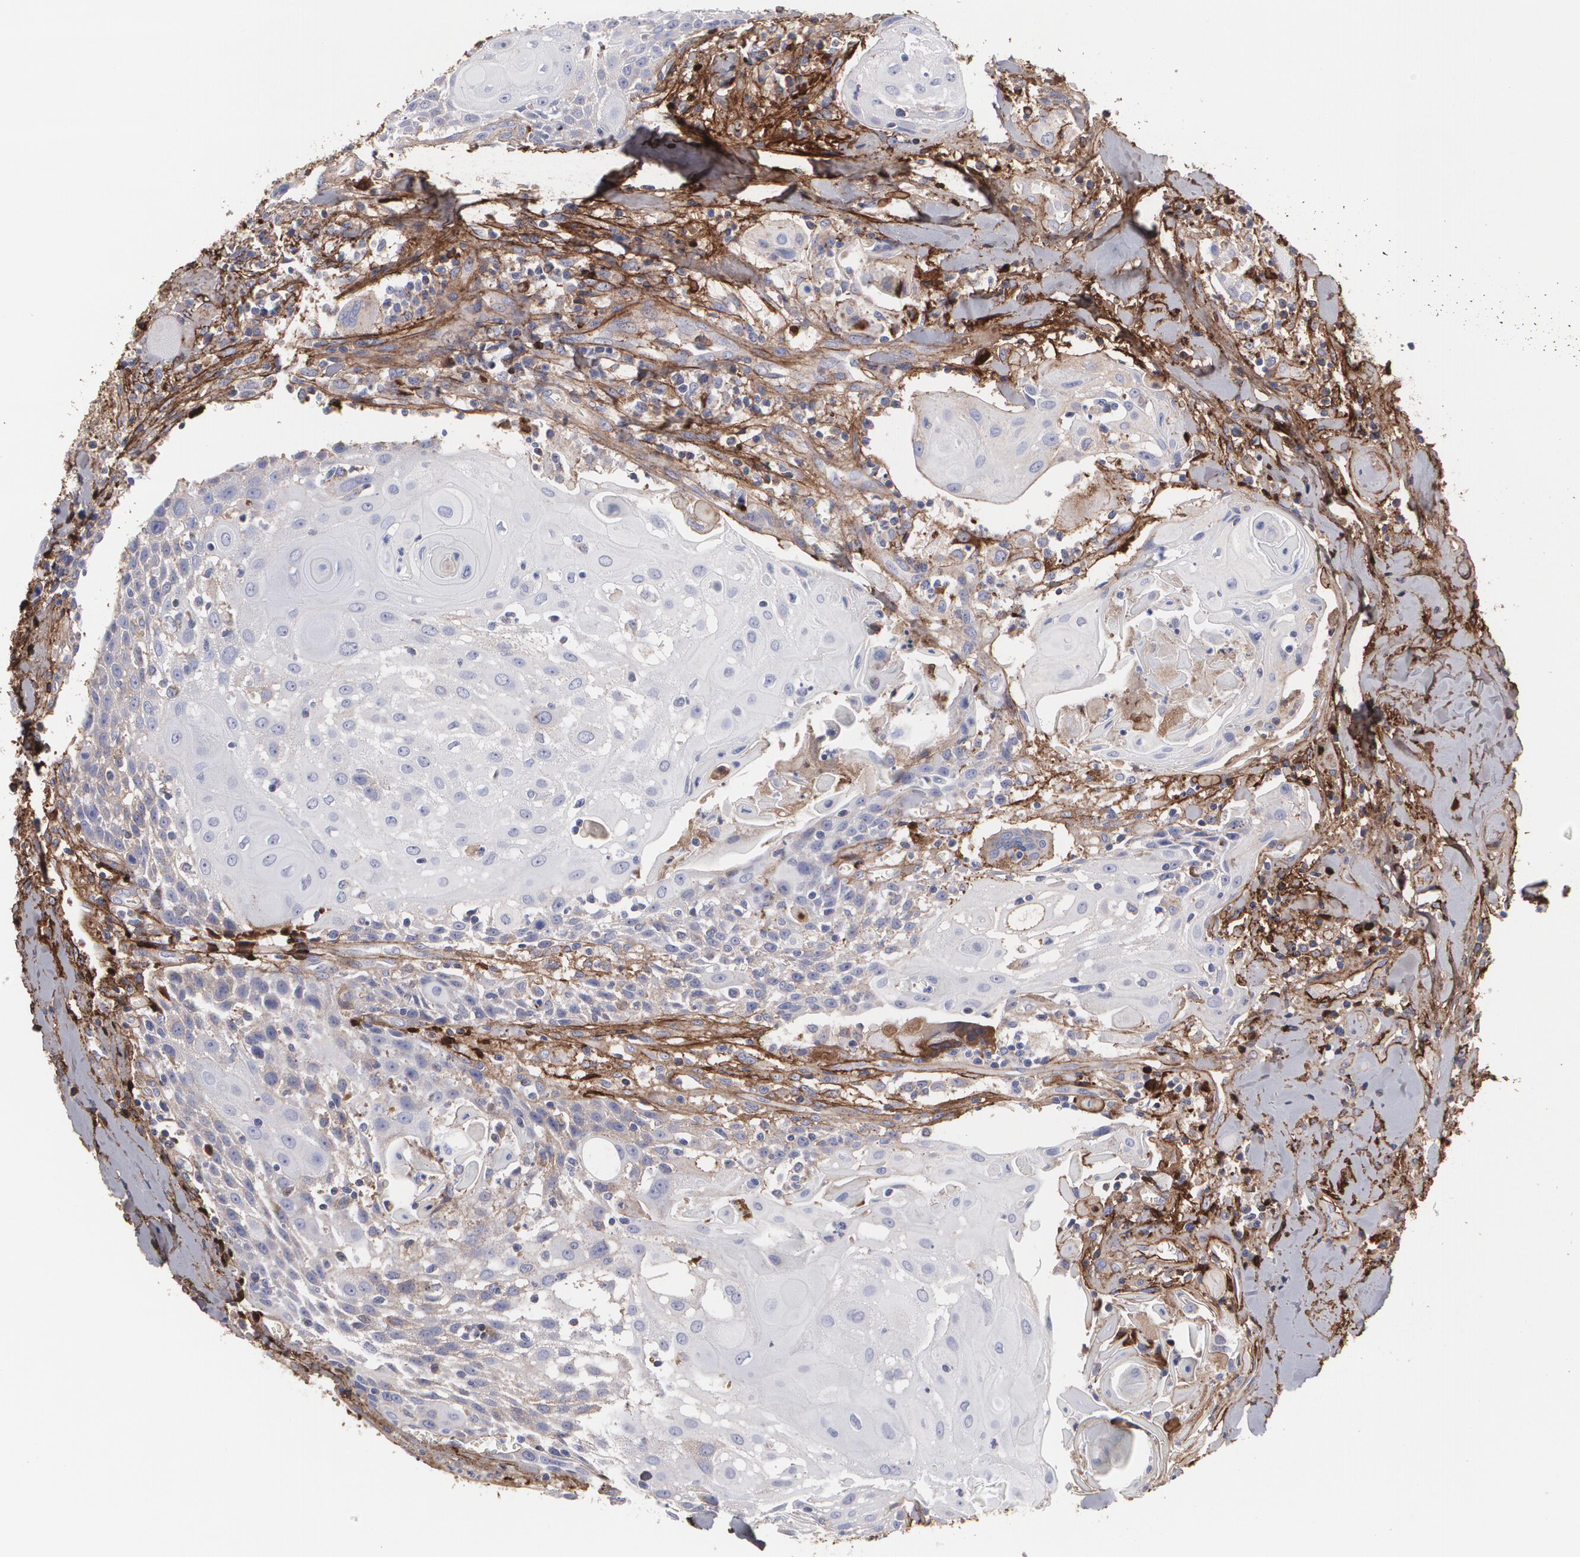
{"staining": {"intensity": "weak", "quantity": "<25%", "location": "cytoplasmic/membranous"}, "tissue": "head and neck cancer", "cell_type": "Tumor cells", "image_type": "cancer", "snomed": [{"axis": "morphology", "description": "Squamous cell carcinoma, NOS"}, {"axis": "topography", "description": "Oral tissue"}, {"axis": "topography", "description": "Head-Neck"}], "caption": "This is a micrograph of IHC staining of head and neck cancer, which shows no positivity in tumor cells.", "gene": "FBLN1", "patient": {"sex": "female", "age": 82}}